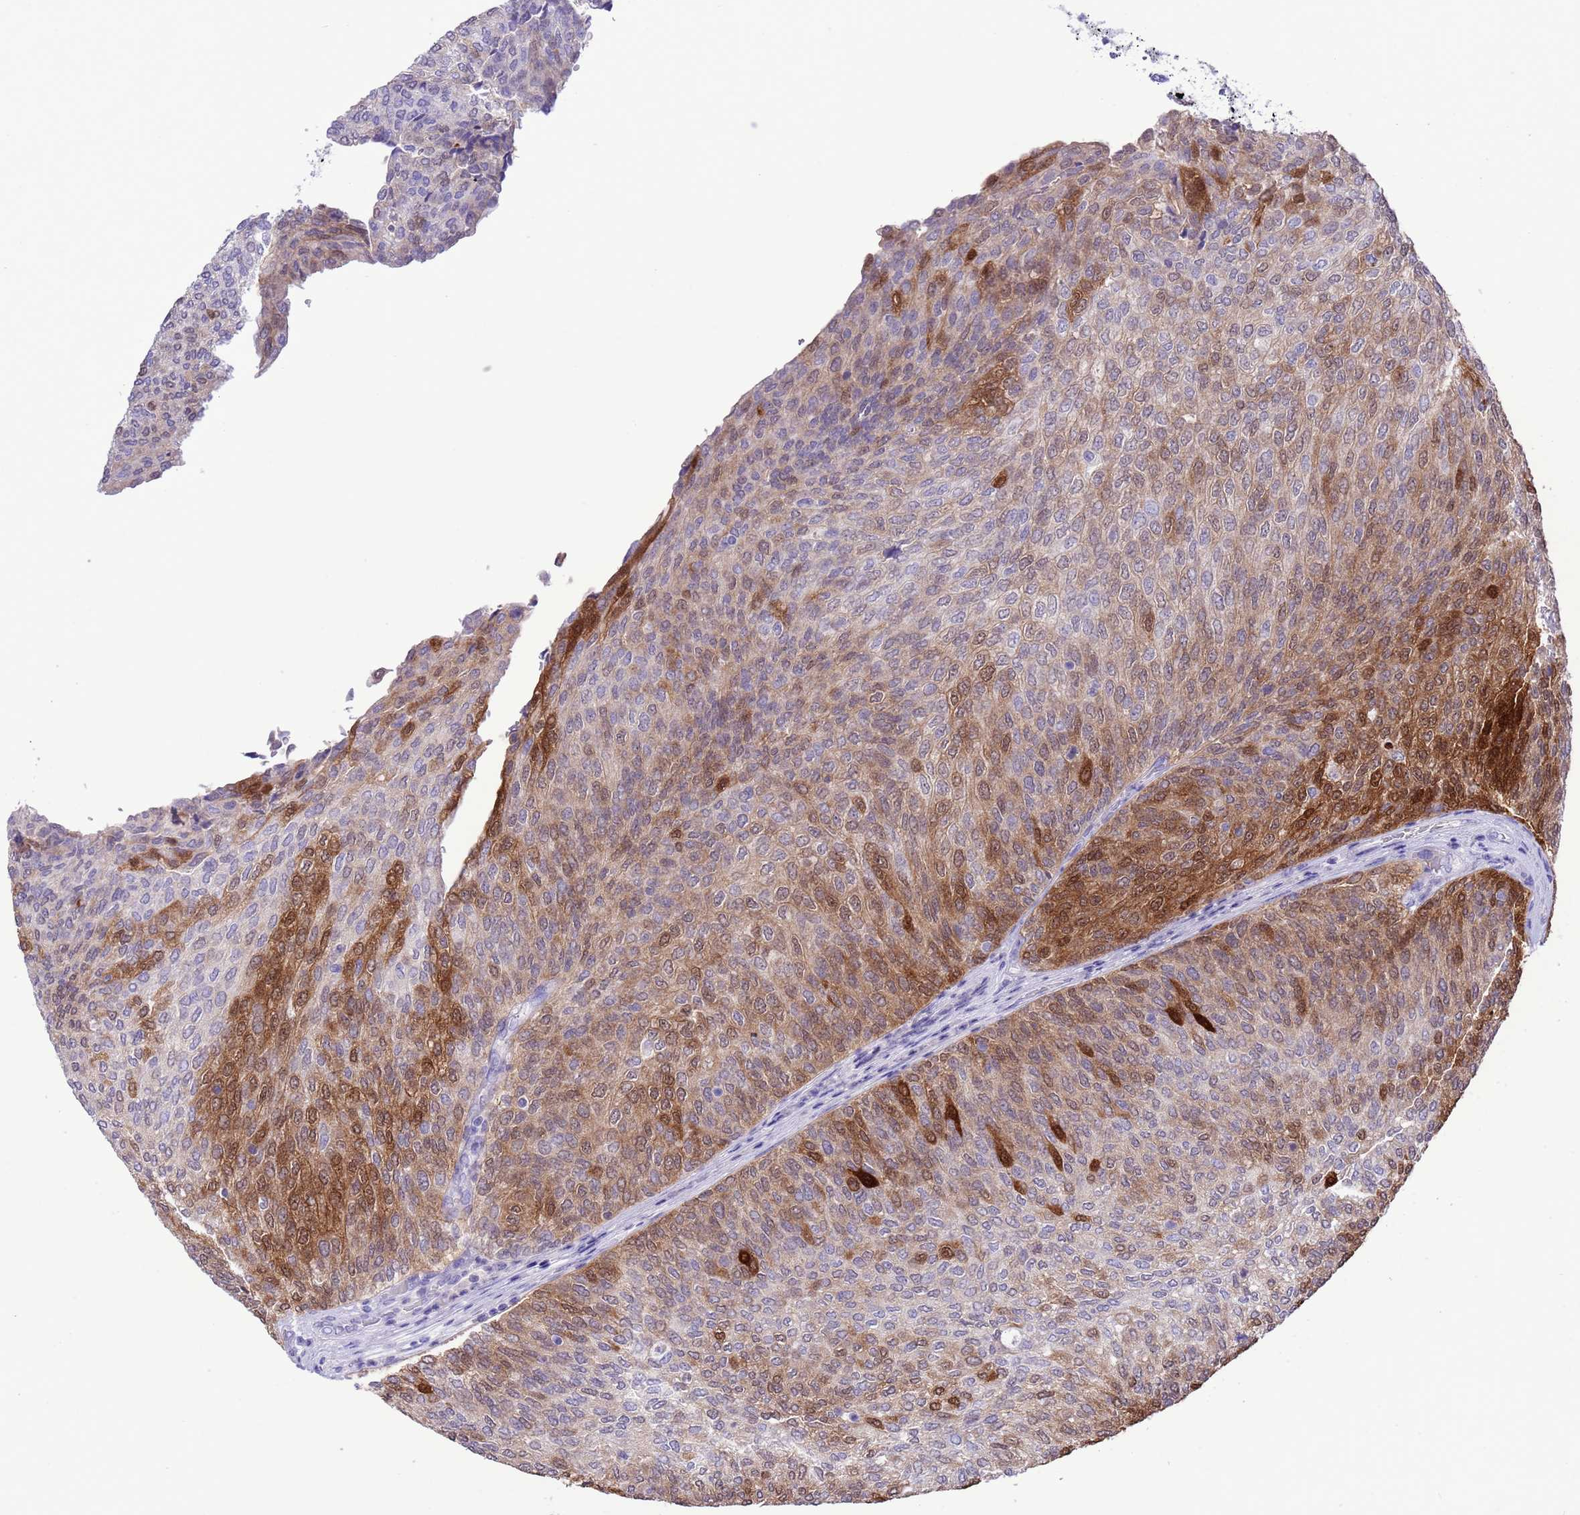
{"staining": {"intensity": "moderate", "quantity": "25%-75%", "location": "cytoplasmic/membranous,nuclear"}, "tissue": "urothelial cancer", "cell_type": "Tumor cells", "image_type": "cancer", "snomed": [{"axis": "morphology", "description": "Urothelial carcinoma, Low grade"}, {"axis": "topography", "description": "Urinary bladder"}], "caption": "A brown stain shows moderate cytoplasmic/membranous and nuclear staining of a protein in human low-grade urothelial carcinoma tumor cells.", "gene": "GSTM1", "patient": {"sex": "female", "age": 79}}